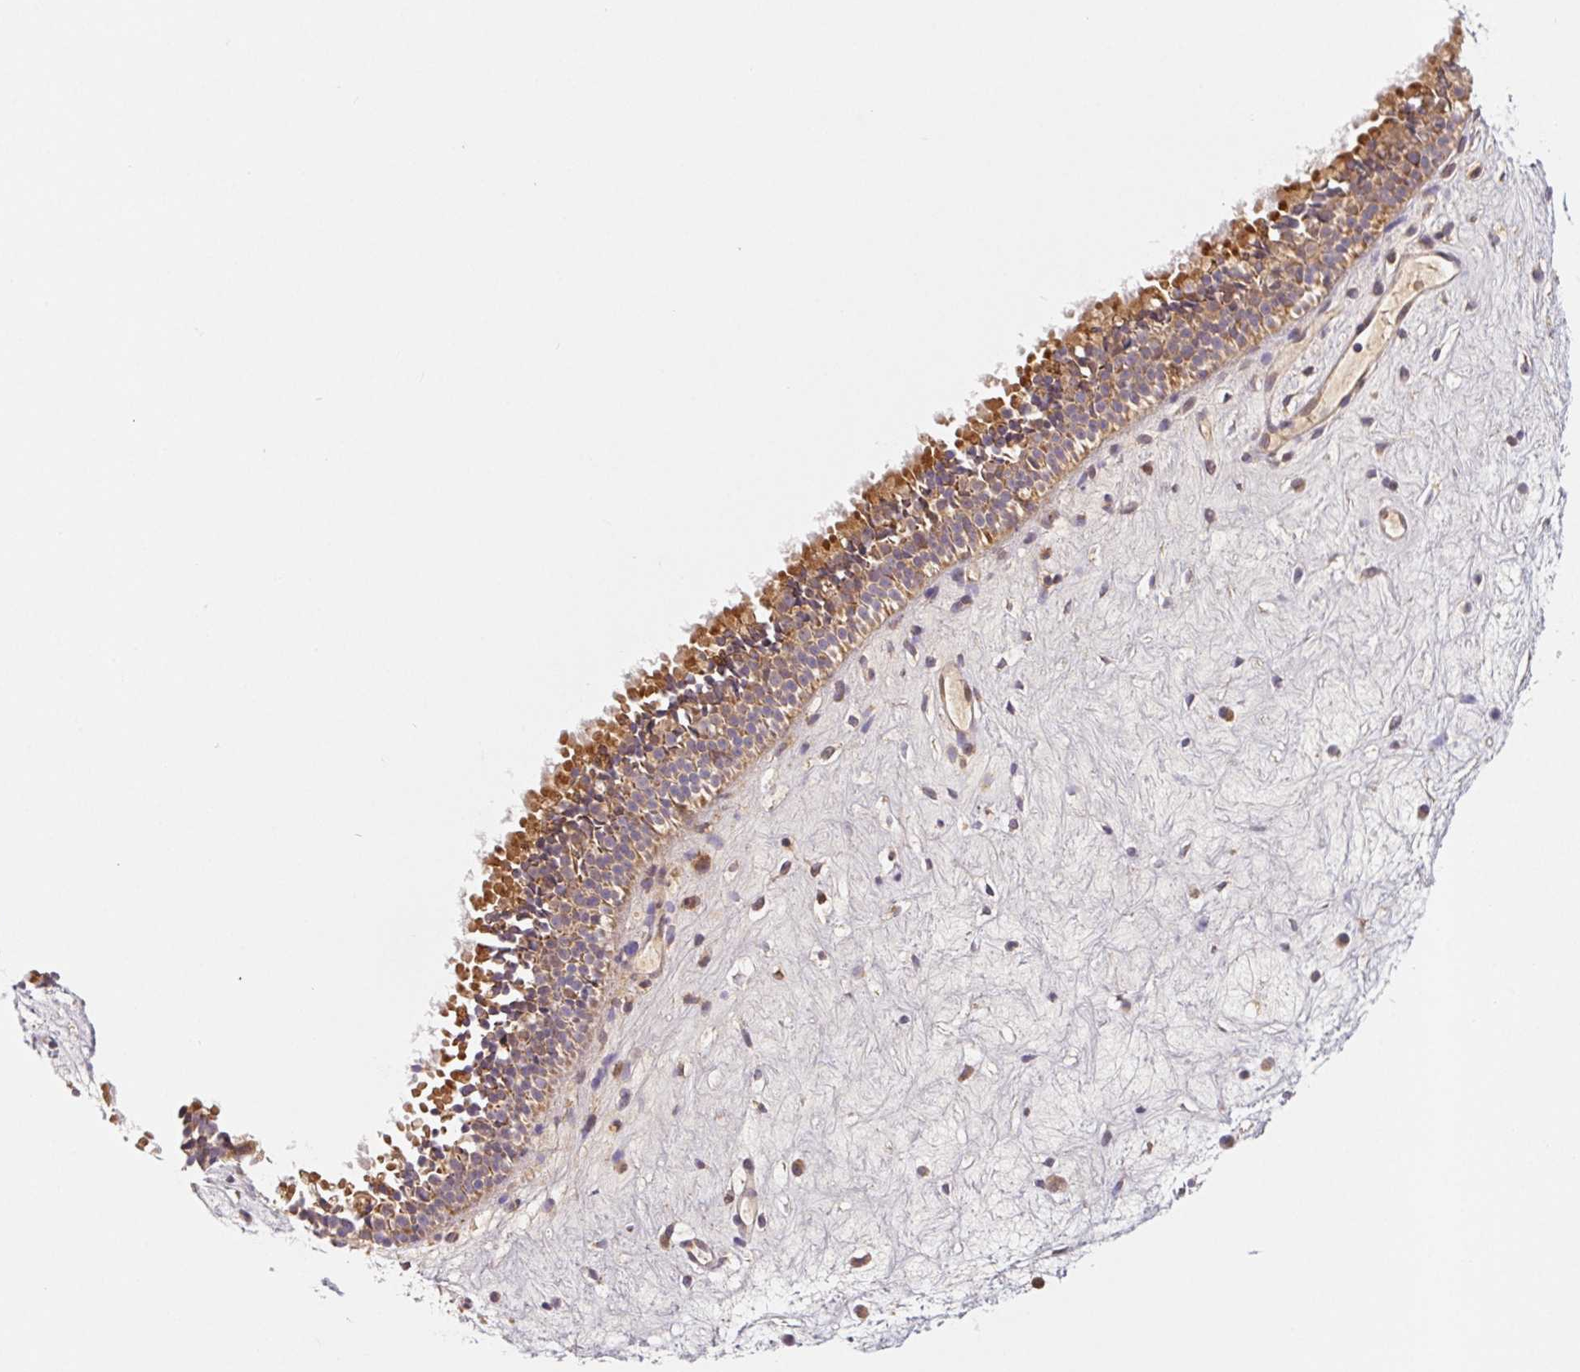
{"staining": {"intensity": "strong", "quantity": ">75%", "location": "cytoplasmic/membranous"}, "tissue": "nasopharynx", "cell_type": "Respiratory epithelial cells", "image_type": "normal", "snomed": [{"axis": "morphology", "description": "Normal tissue, NOS"}, {"axis": "topography", "description": "Nasopharynx"}], "caption": "A brown stain shows strong cytoplasmic/membranous staining of a protein in respiratory epithelial cells of benign nasopharynx. (DAB (3,3'-diaminobenzidine) IHC, brown staining for protein, blue staining for nuclei).", "gene": "MTHFD1L", "patient": {"sex": "male", "age": 69}}